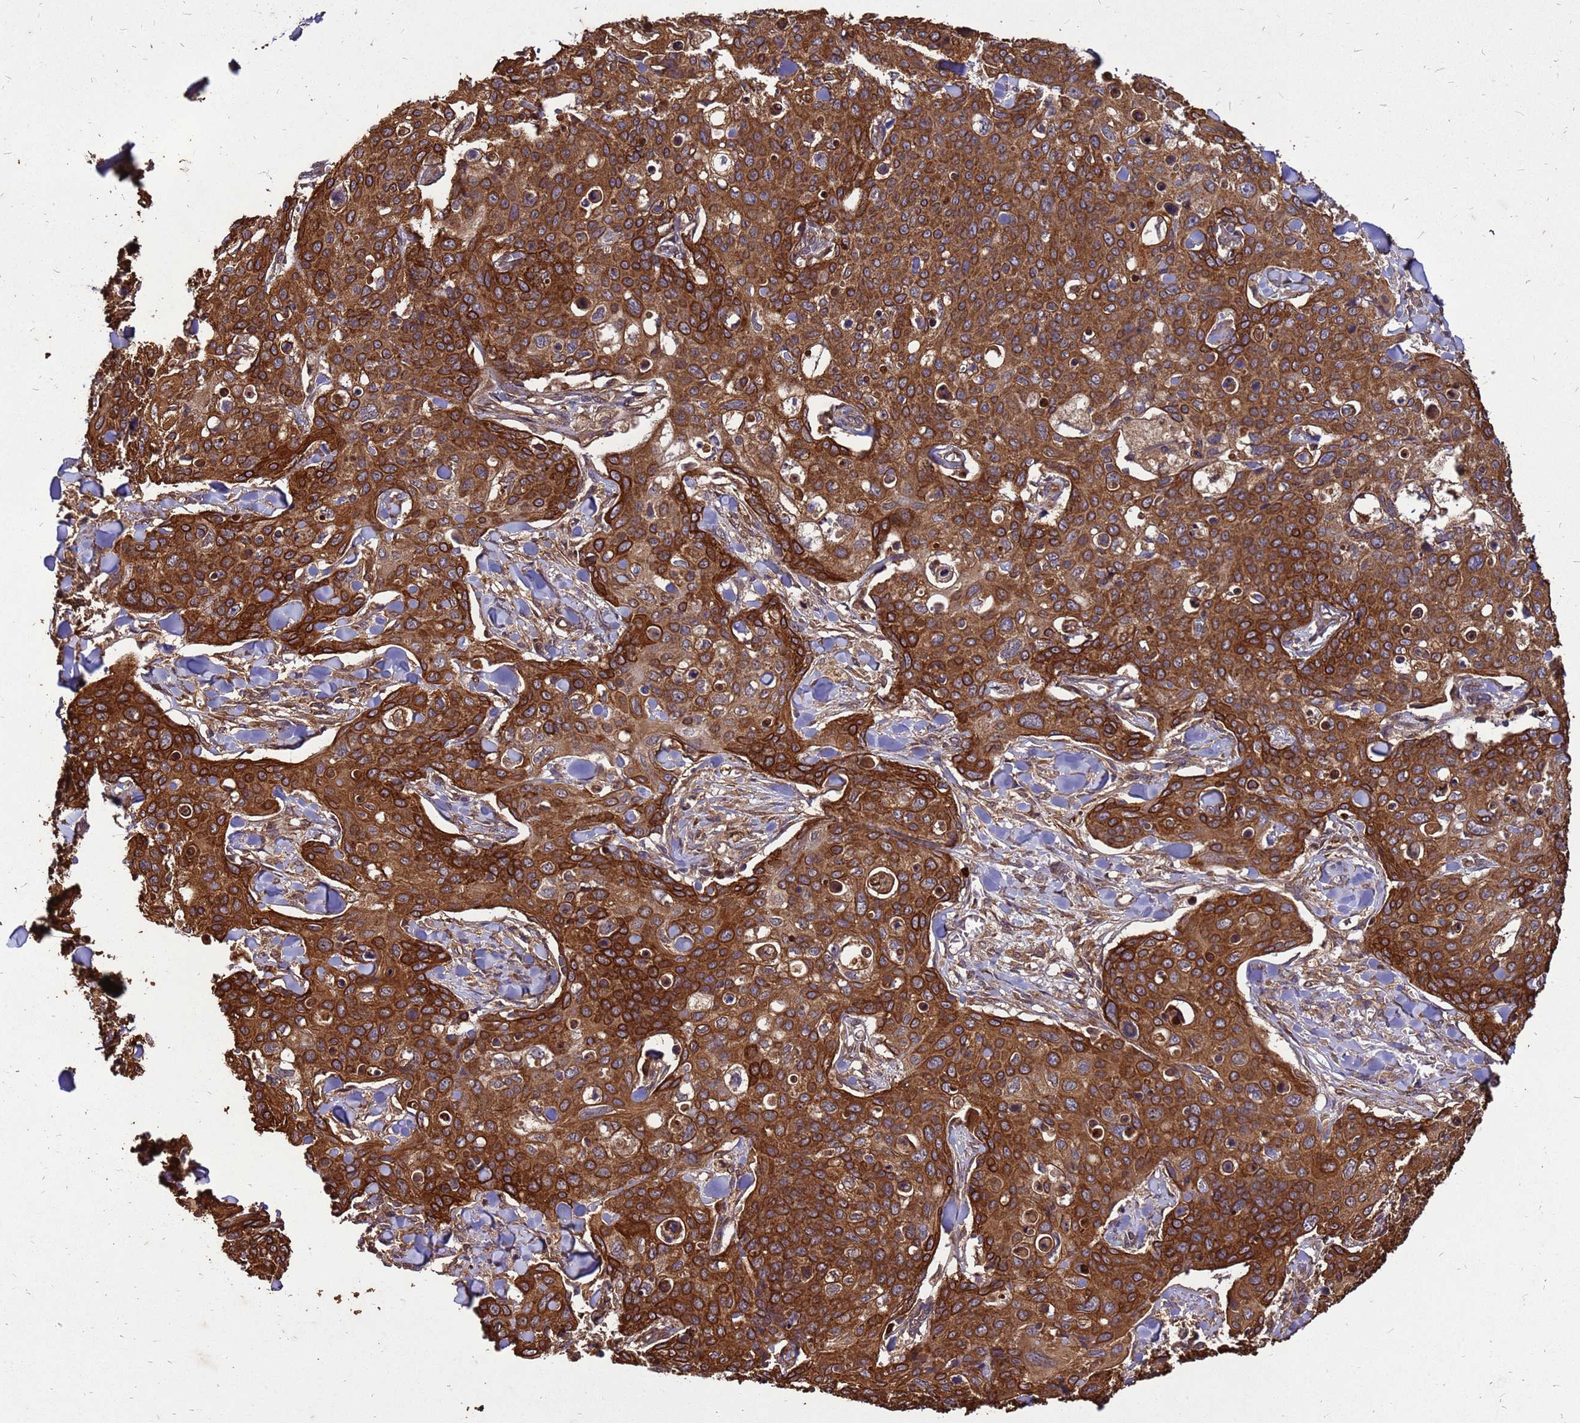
{"staining": {"intensity": "strong", "quantity": ">75%", "location": "cytoplasmic/membranous"}, "tissue": "skin cancer", "cell_type": "Tumor cells", "image_type": "cancer", "snomed": [{"axis": "morphology", "description": "Squamous cell carcinoma, NOS"}, {"axis": "topography", "description": "Skin"}, {"axis": "topography", "description": "Vulva"}], "caption": "A brown stain shows strong cytoplasmic/membranous expression of a protein in human skin cancer (squamous cell carcinoma) tumor cells. (DAB IHC, brown staining for protein, blue staining for nuclei).", "gene": "ZNF618", "patient": {"sex": "female", "age": 85}}